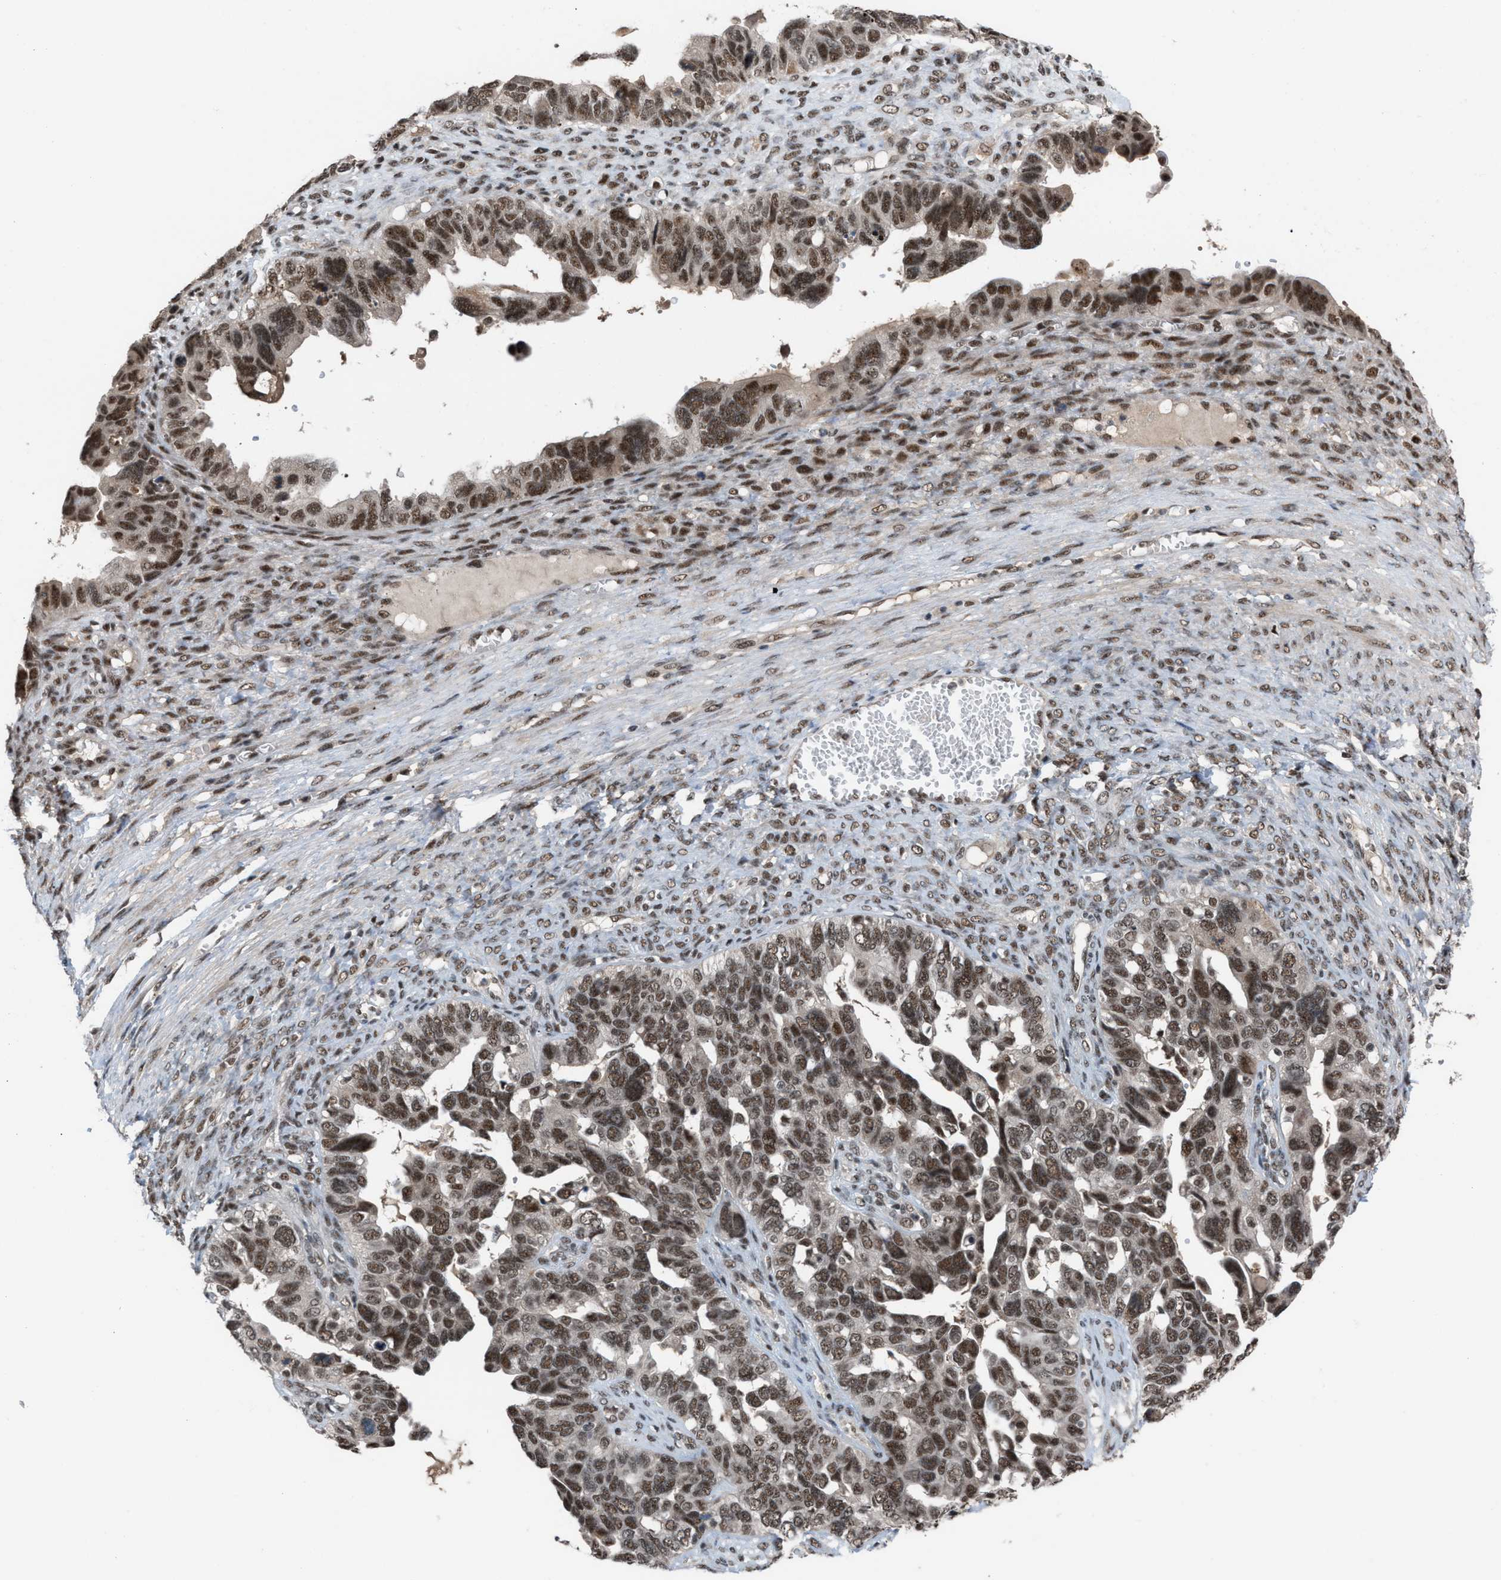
{"staining": {"intensity": "strong", "quantity": ">75%", "location": "nuclear"}, "tissue": "ovarian cancer", "cell_type": "Tumor cells", "image_type": "cancer", "snomed": [{"axis": "morphology", "description": "Cystadenocarcinoma, serous, NOS"}, {"axis": "topography", "description": "Ovary"}], "caption": "Immunohistochemistry (IHC) (DAB) staining of human ovarian cancer reveals strong nuclear protein staining in approximately >75% of tumor cells.", "gene": "PRPF4", "patient": {"sex": "female", "age": 79}}